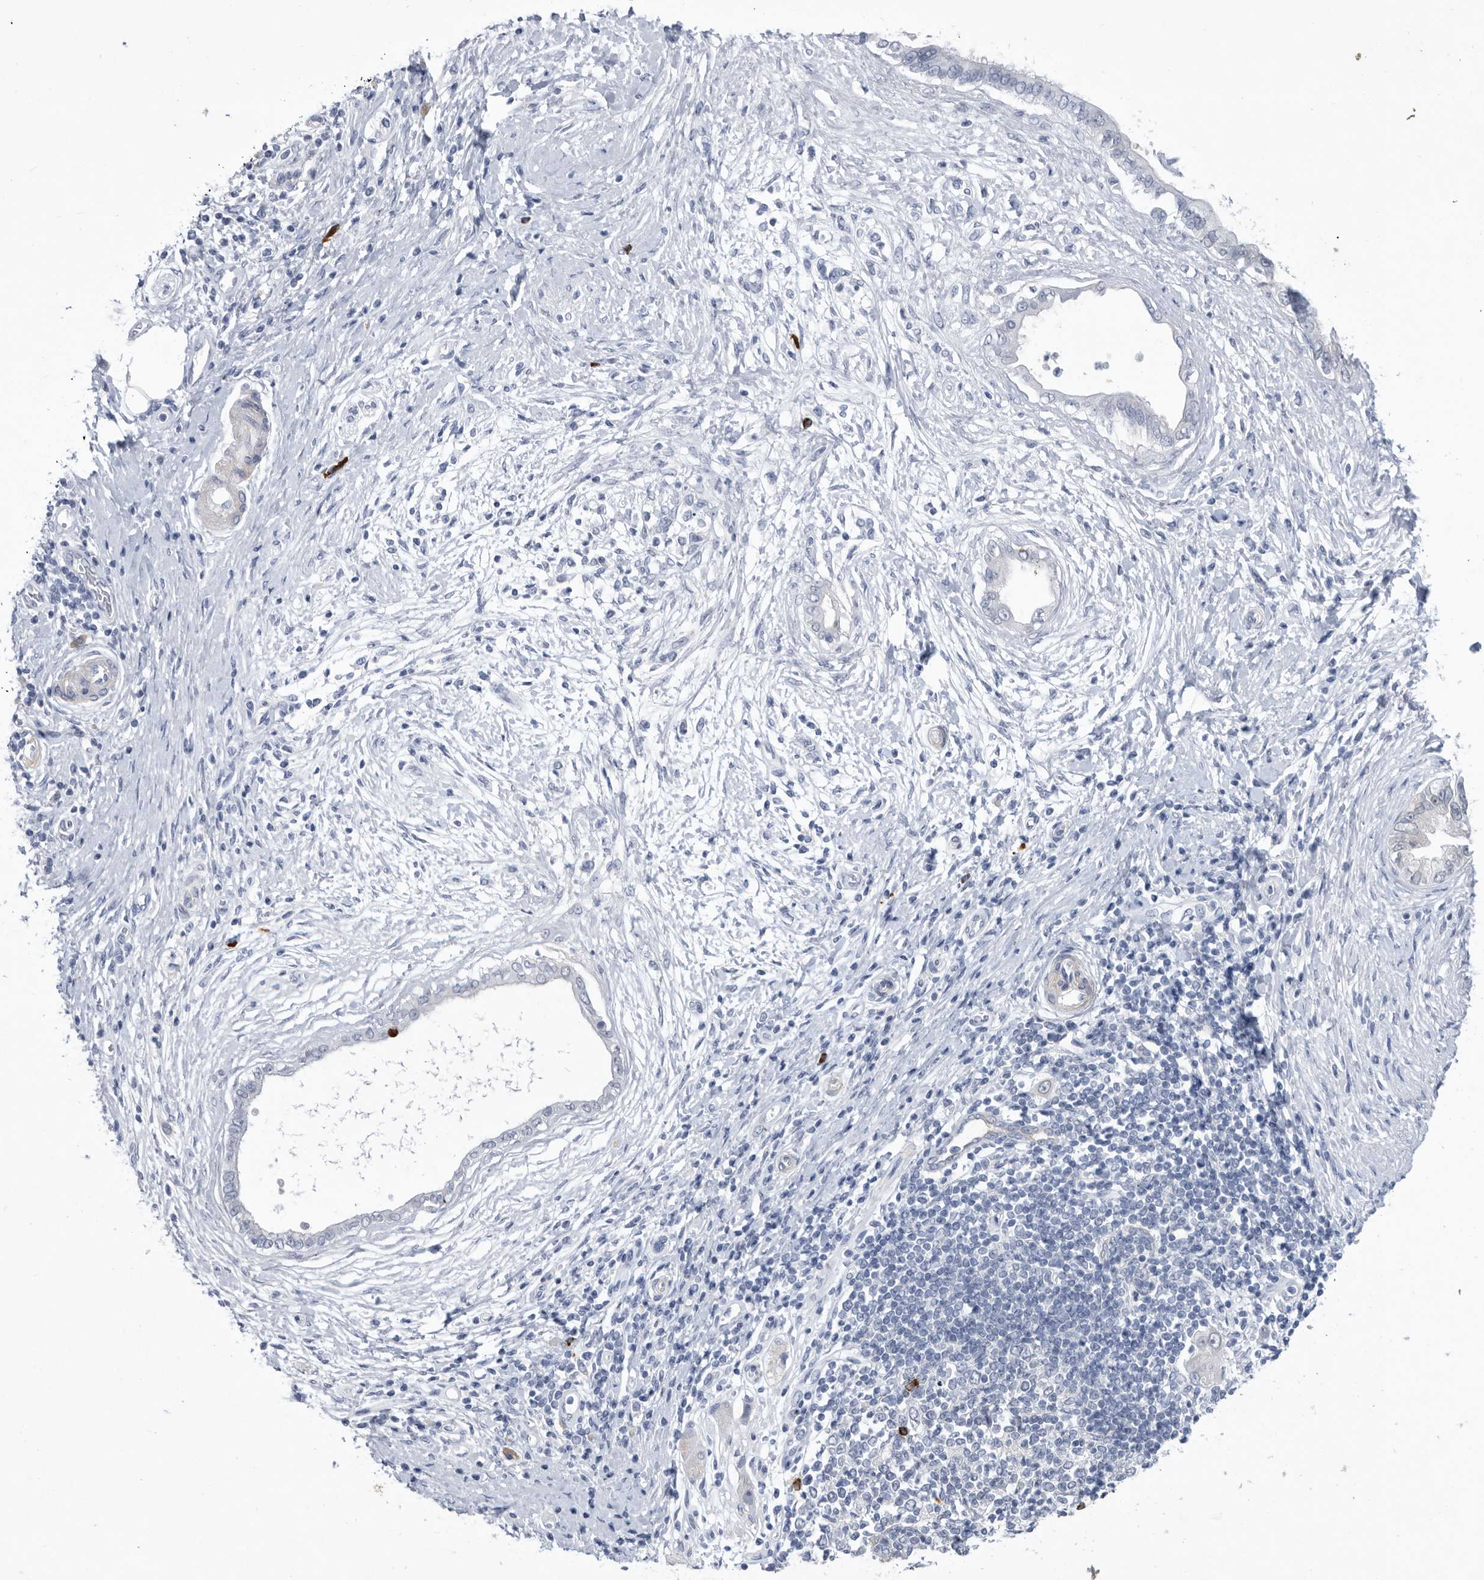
{"staining": {"intensity": "negative", "quantity": "none", "location": "none"}, "tissue": "pancreatic cancer", "cell_type": "Tumor cells", "image_type": "cancer", "snomed": [{"axis": "morphology", "description": "Adenocarcinoma, NOS"}, {"axis": "topography", "description": "Pancreas"}], "caption": "The immunohistochemistry (IHC) micrograph has no significant positivity in tumor cells of pancreatic adenocarcinoma tissue.", "gene": "BTBD6", "patient": {"sex": "female", "age": 72}}